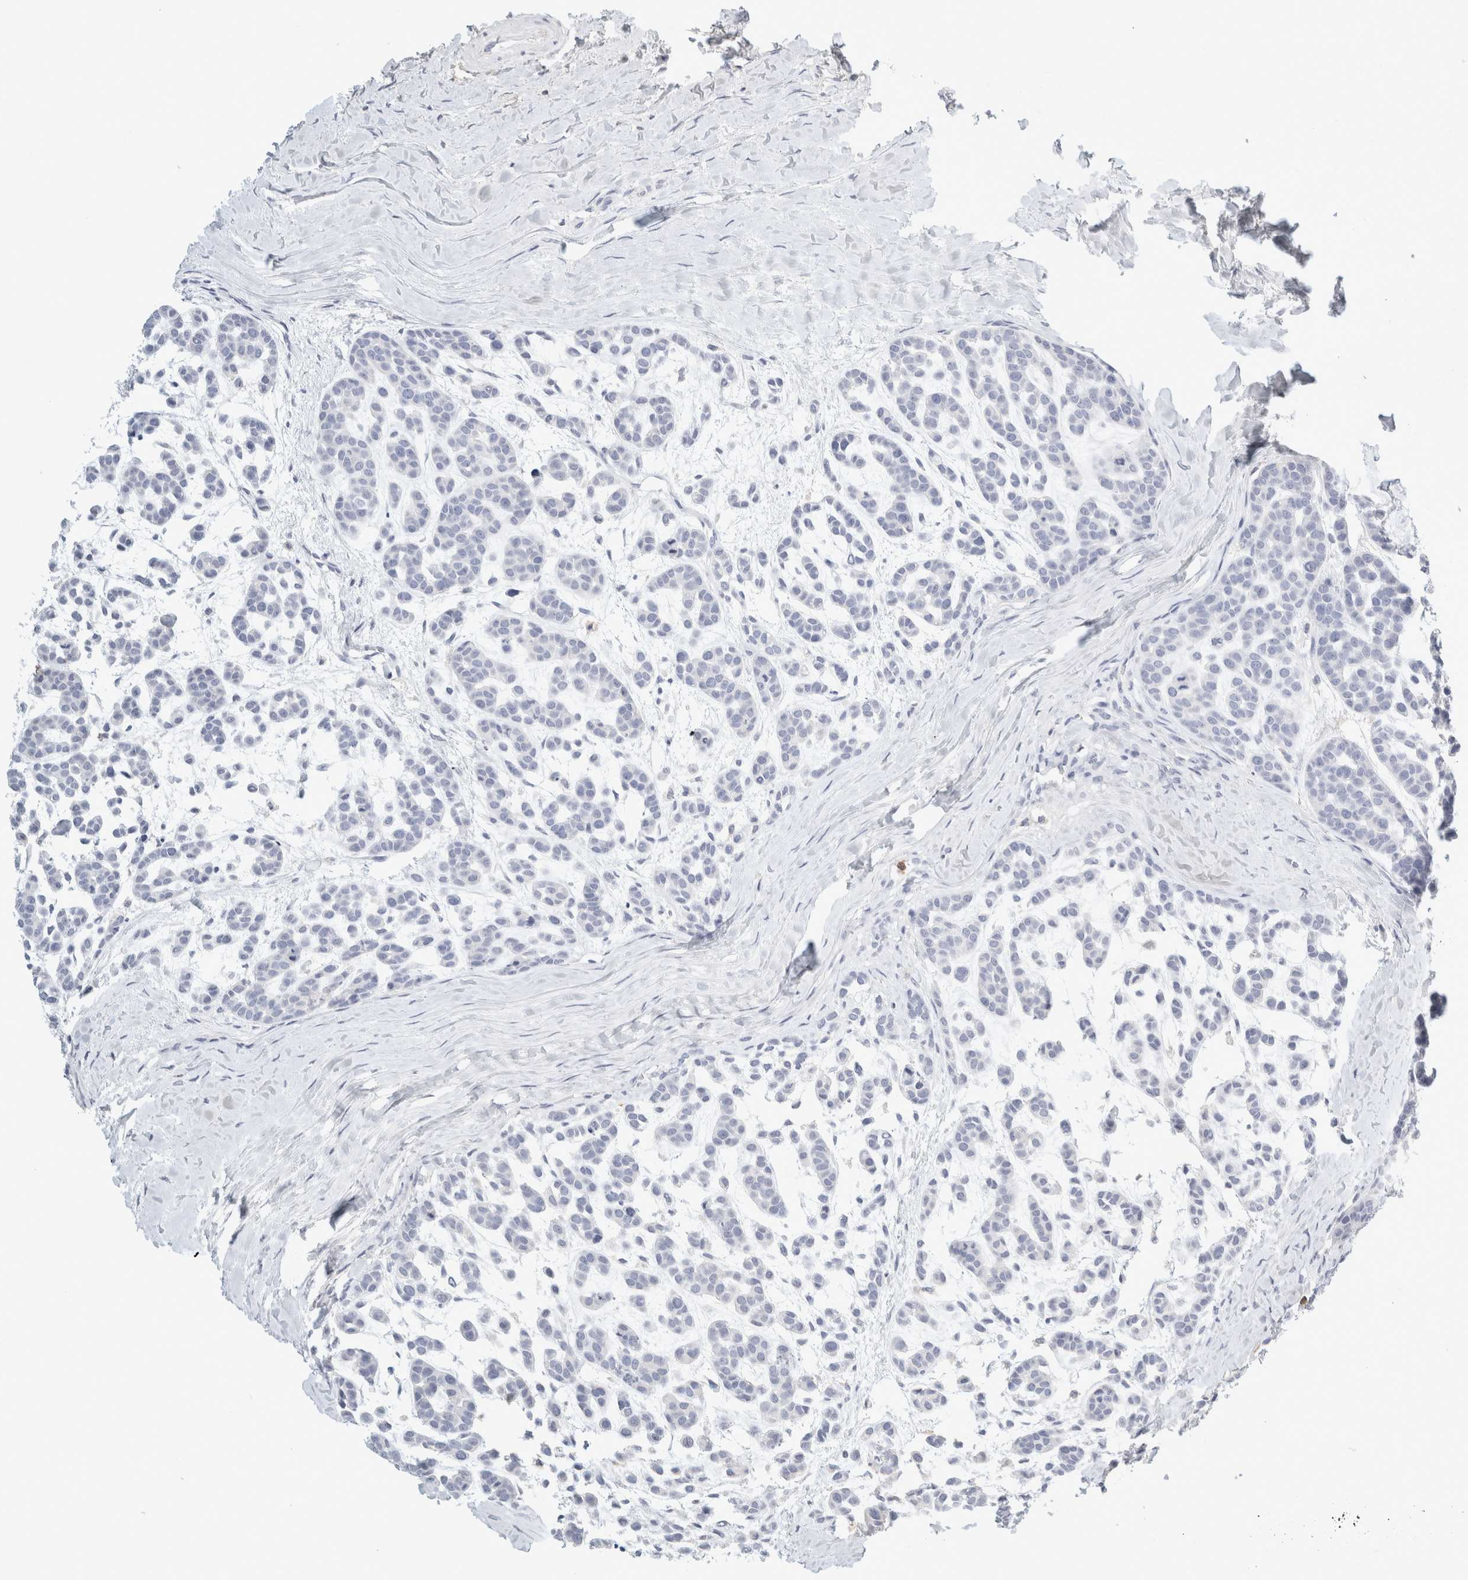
{"staining": {"intensity": "negative", "quantity": "none", "location": "none"}, "tissue": "head and neck cancer", "cell_type": "Tumor cells", "image_type": "cancer", "snomed": [{"axis": "morphology", "description": "Adenocarcinoma, NOS"}, {"axis": "morphology", "description": "Adenoma, NOS"}, {"axis": "topography", "description": "Head-Neck"}], "caption": "Head and neck cancer (adenoma) was stained to show a protein in brown. There is no significant staining in tumor cells.", "gene": "FGL2", "patient": {"sex": "female", "age": 55}}